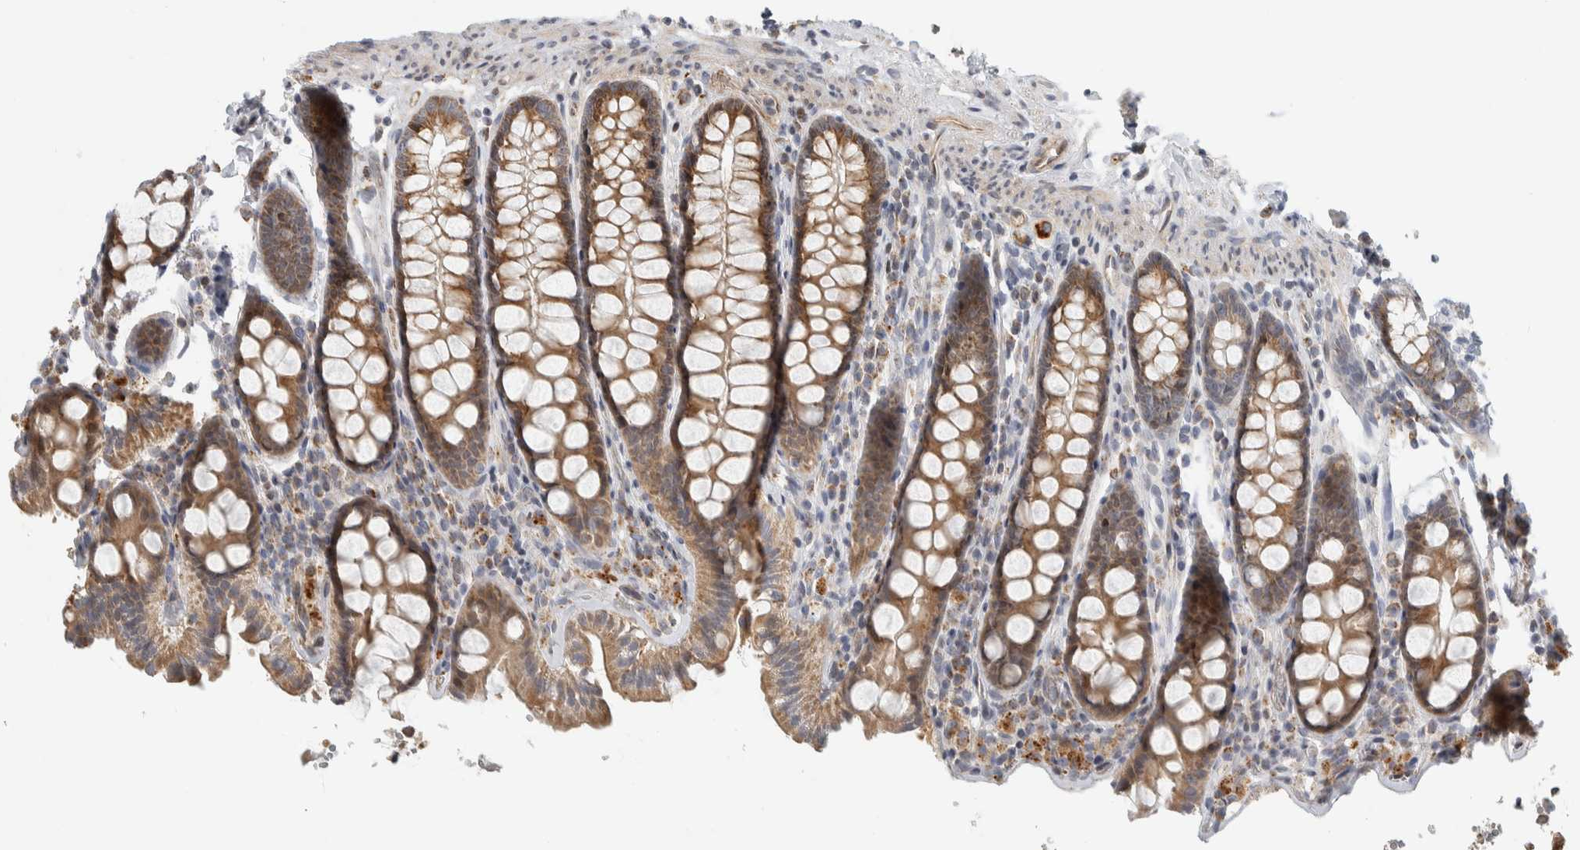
{"staining": {"intensity": "moderate", "quantity": ">75%", "location": "cytoplasmic/membranous"}, "tissue": "colon", "cell_type": "Endothelial cells", "image_type": "normal", "snomed": [{"axis": "morphology", "description": "Normal tissue, NOS"}, {"axis": "topography", "description": "Colon"}, {"axis": "topography", "description": "Peripheral nerve tissue"}], "caption": "Immunohistochemical staining of benign human colon displays >75% levels of moderate cytoplasmic/membranous protein expression in about >75% of endothelial cells.", "gene": "AFP", "patient": {"sex": "female", "age": 61}}